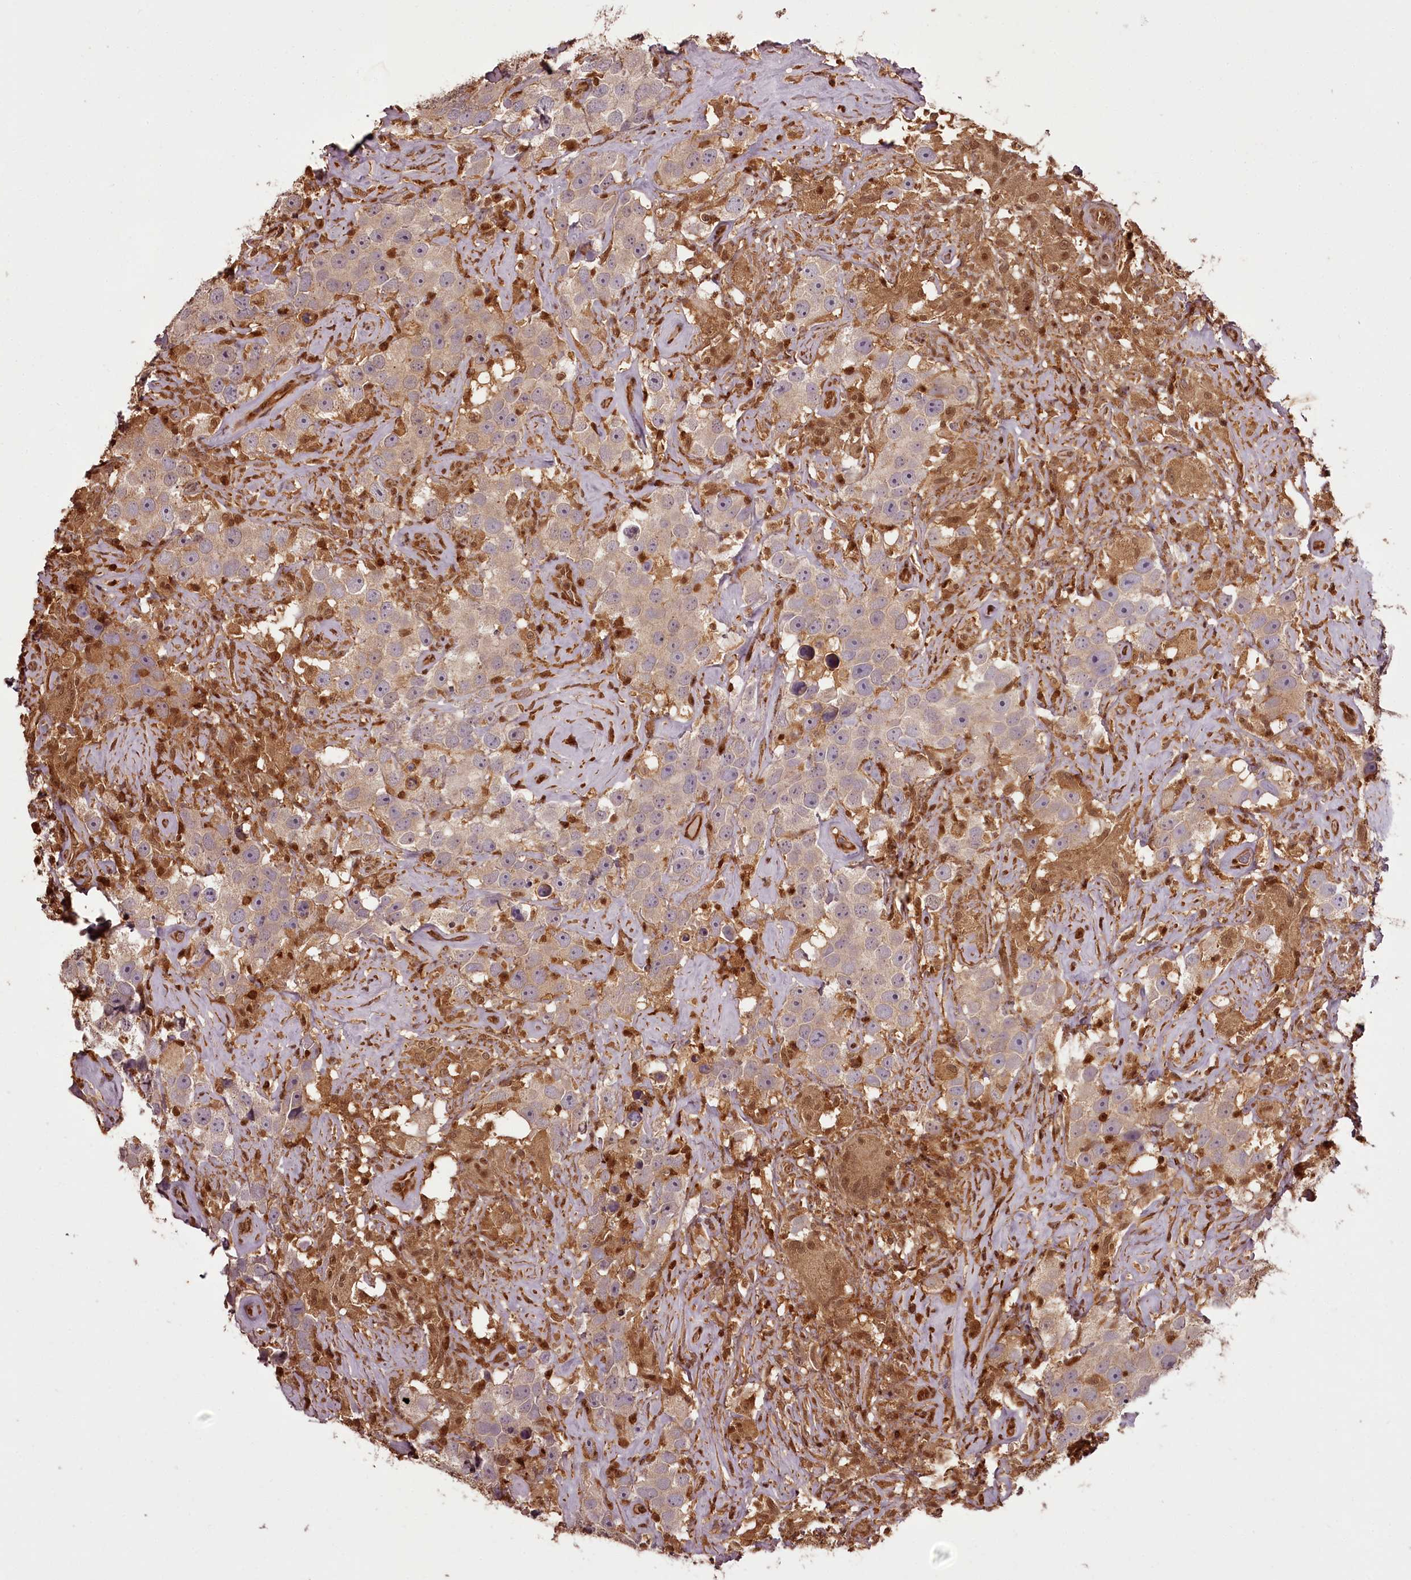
{"staining": {"intensity": "weak", "quantity": "25%-75%", "location": "cytoplasmic/membranous"}, "tissue": "testis cancer", "cell_type": "Tumor cells", "image_type": "cancer", "snomed": [{"axis": "morphology", "description": "Seminoma, NOS"}, {"axis": "topography", "description": "Testis"}], "caption": "The image shows immunohistochemical staining of testis seminoma. There is weak cytoplasmic/membranous staining is seen in approximately 25%-75% of tumor cells. The protein of interest is stained brown, and the nuclei are stained in blue (DAB IHC with brightfield microscopy, high magnification).", "gene": "NPRL2", "patient": {"sex": "male", "age": 49}}